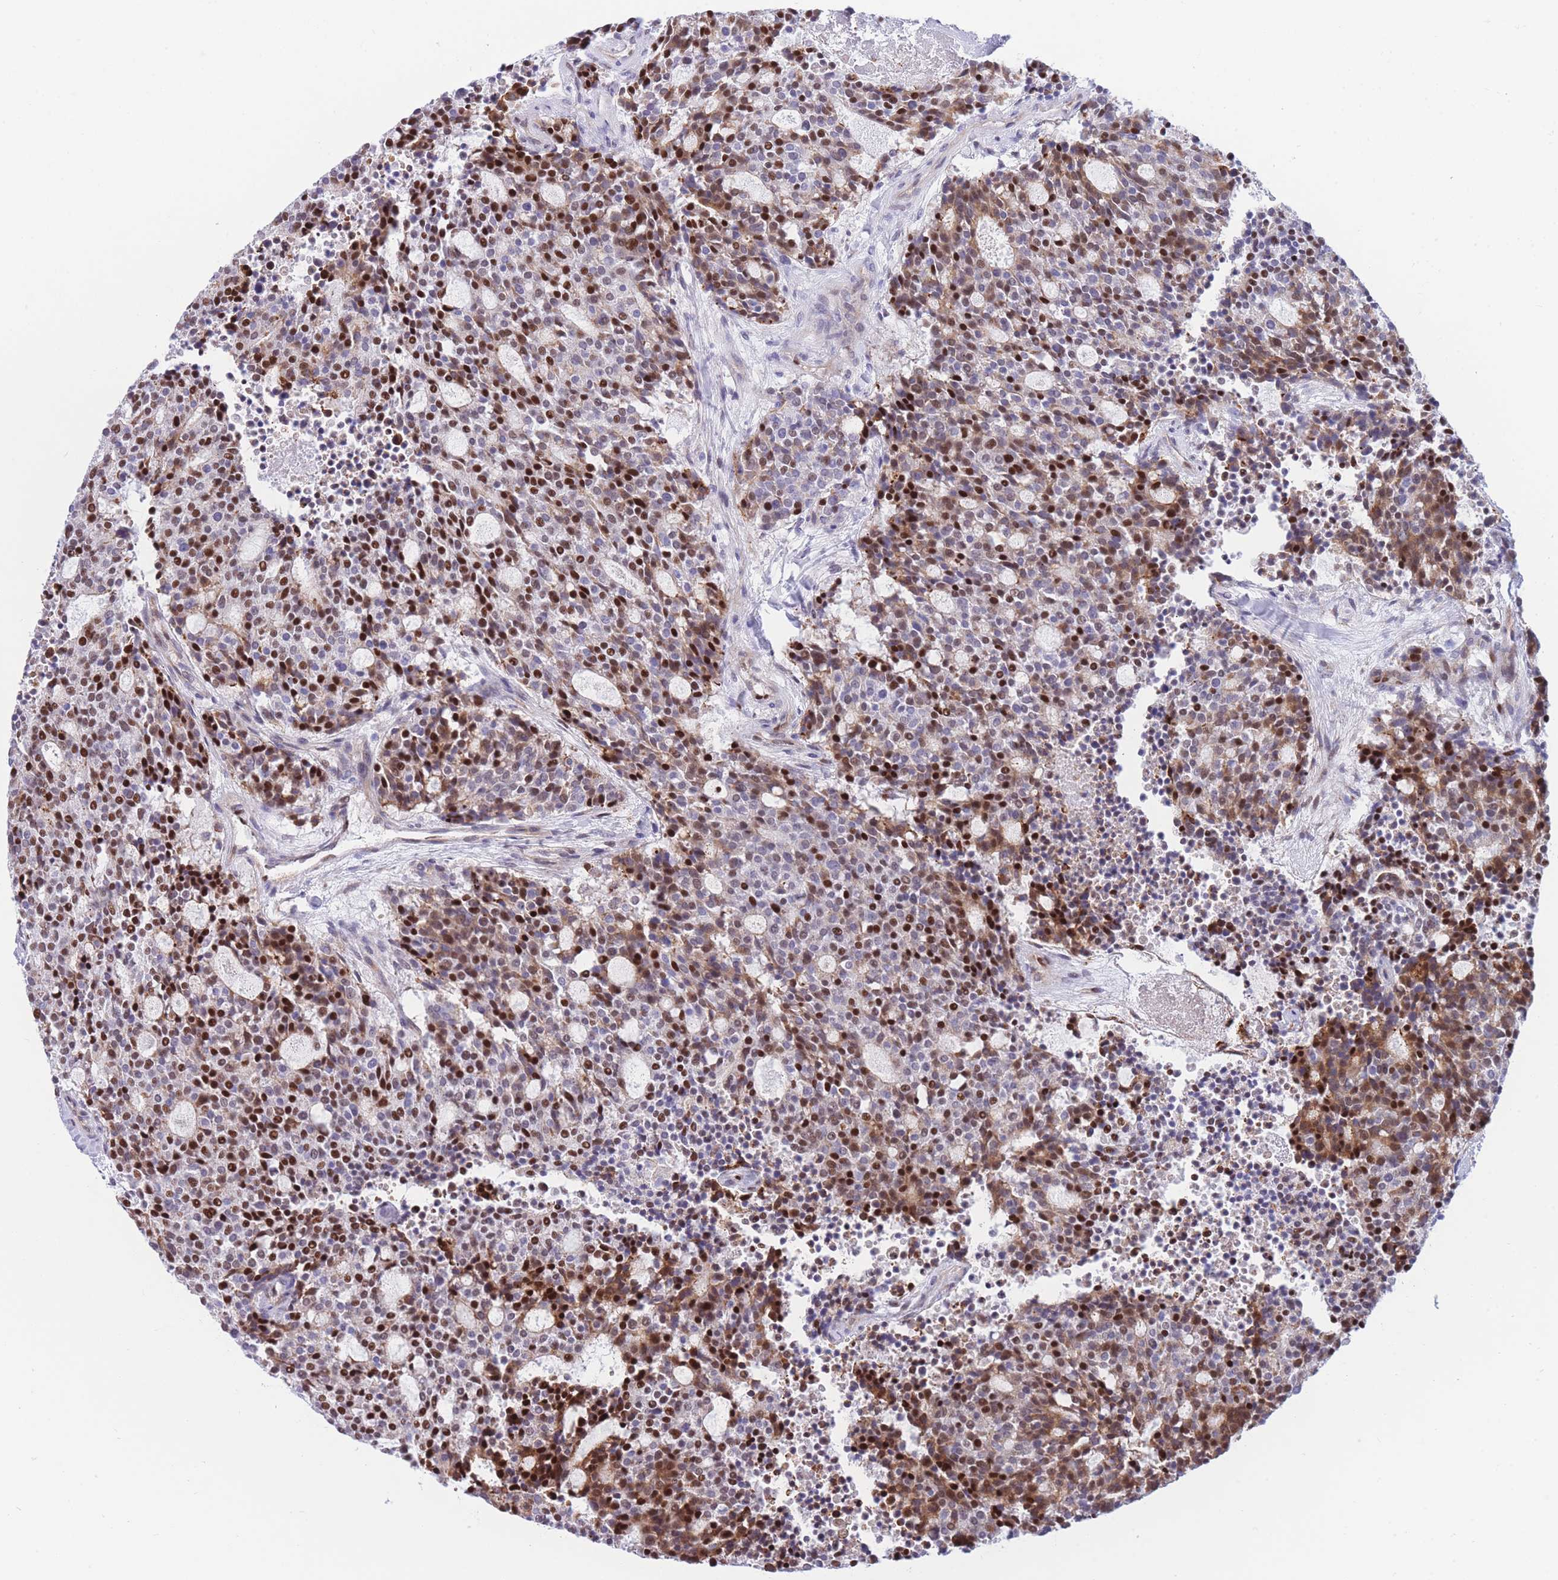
{"staining": {"intensity": "strong", "quantity": "25%-75%", "location": "cytoplasmic/membranous,nuclear"}, "tissue": "carcinoid", "cell_type": "Tumor cells", "image_type": "cancer", "snomed": [{"axis": "morphology", "description": "Carcinoid, malignant, NOS"}, {"axis": "topography", "description": "Pancreas"}], "caption": "Tumor cells exhibit strong cytoplasmic/membranous and nuclear staining in about 25%-75% of cells in malignant carcinoid.", "gene": "DNAJC3", "patient": {"sex": "female", "age": 54}}